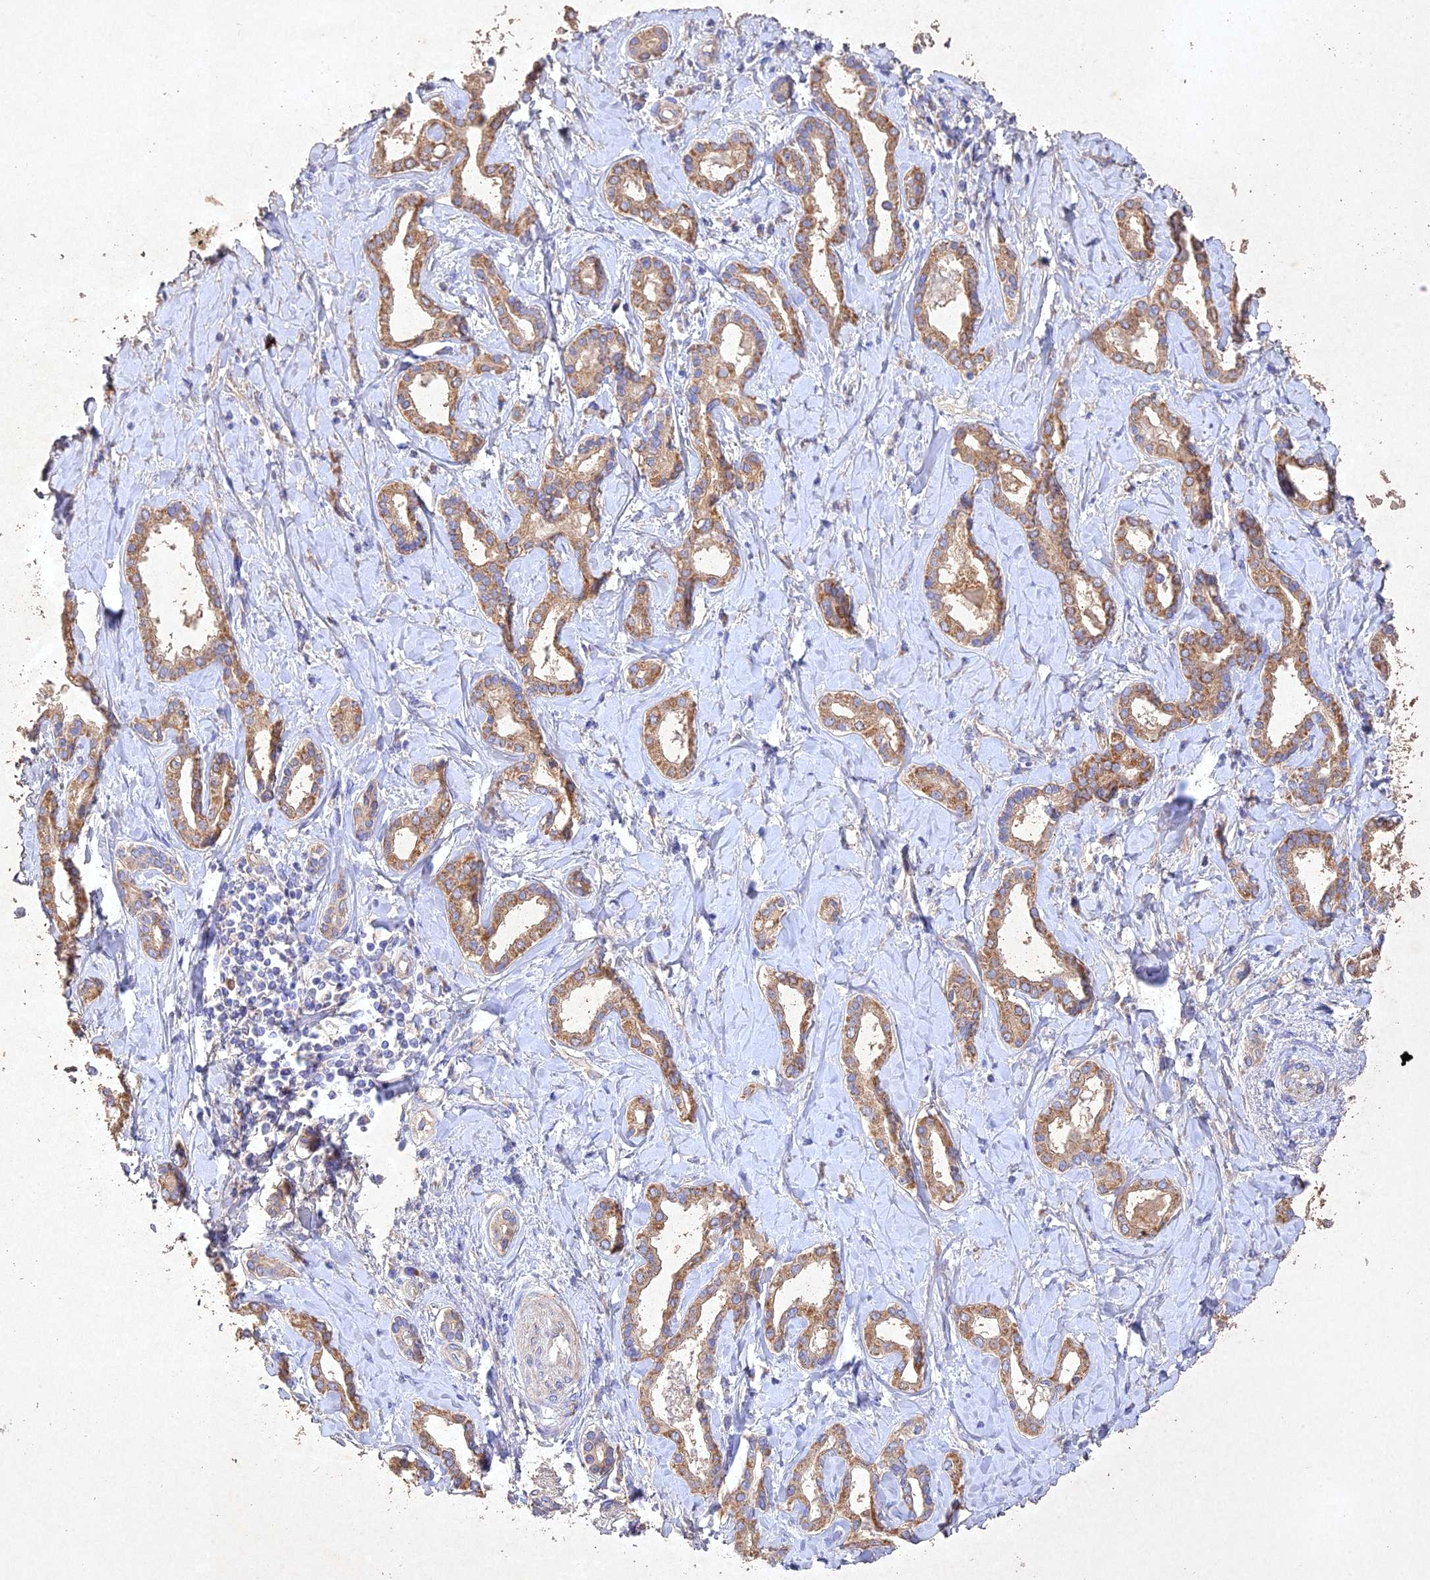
{"staining": {"intensity": "moderate", "quantity": ">75%", "location": "cytoplasmic/membranous"}, "tissue": "liver cancer", "cell_type": "Tumor cells", "image_type": "cancer", "snomed": [{"axis": "morphology", "description": "Cholangiocarcinoma"}, {"axis": "topography", "description": "Liver"}], "caption": "Cholangiocarcinoma (liver) stained for a protein (brown) reveals moderate cytoplasmic/membranous positive staining in approximately >75% of tumor cells.", "gene": "NDUFV1", "patient": {"sex": "female", "age": 77}}